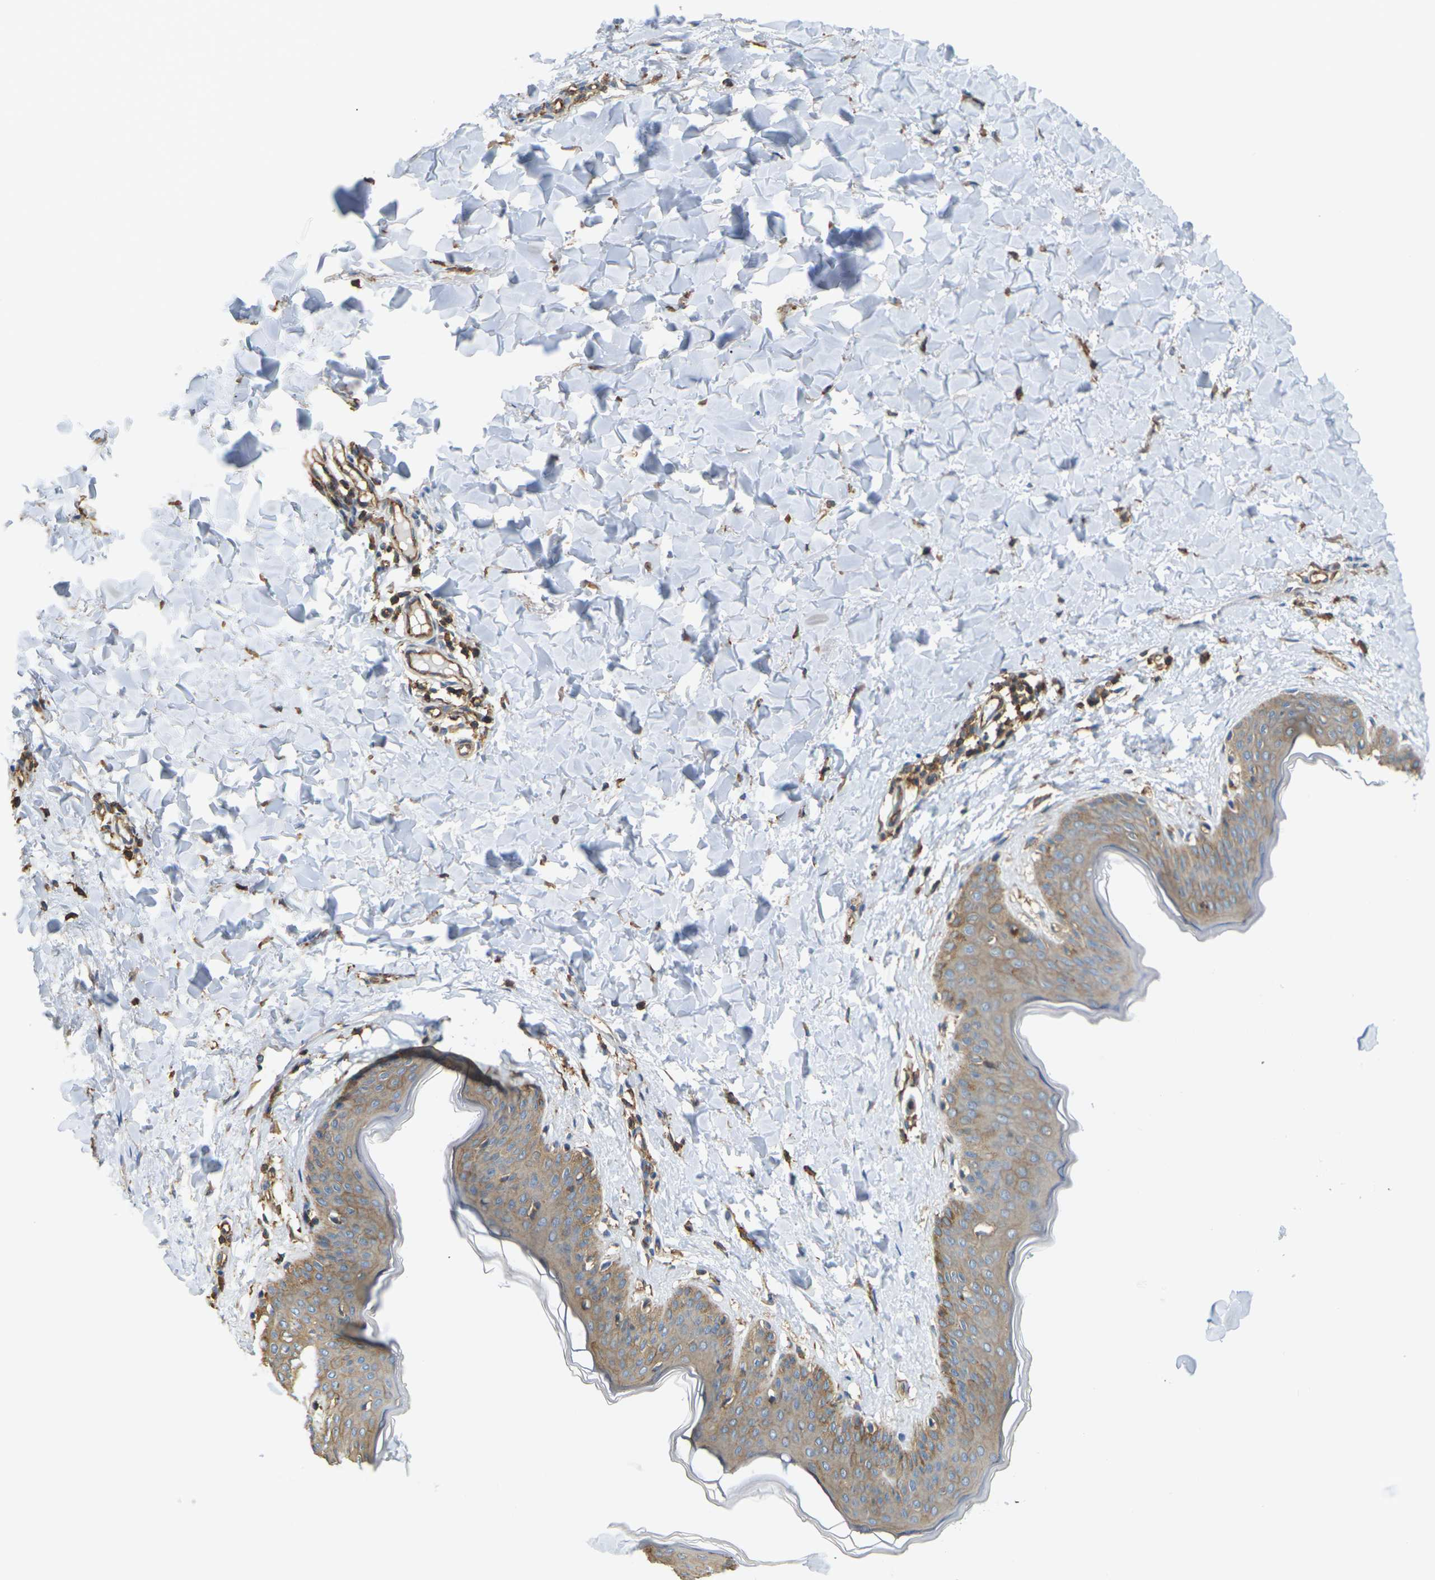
{"staining": {"intensity": "weak", "quantity": "25%-75%", "location": "cytoplasmic/membranous"}, "tissue": "skin", "cell_type": "Fibroblasts", "image_type": "normal", "snomed": [{"axis": "morphology", "description": "Normal tissue, NOS"}, {"axis": "topography", "description": "Skin"}], "caption": "Immunohistochemical staining of normal skin displays low levels of weak cytoplasmic/membranous positivity in approximately 25%-75% of fibroblasts. (DAB IHC, brown staining for protein, blue staining for nuclei).", "gene": "IQGAP1", "patient": {"sex": "female", "age": 17}}